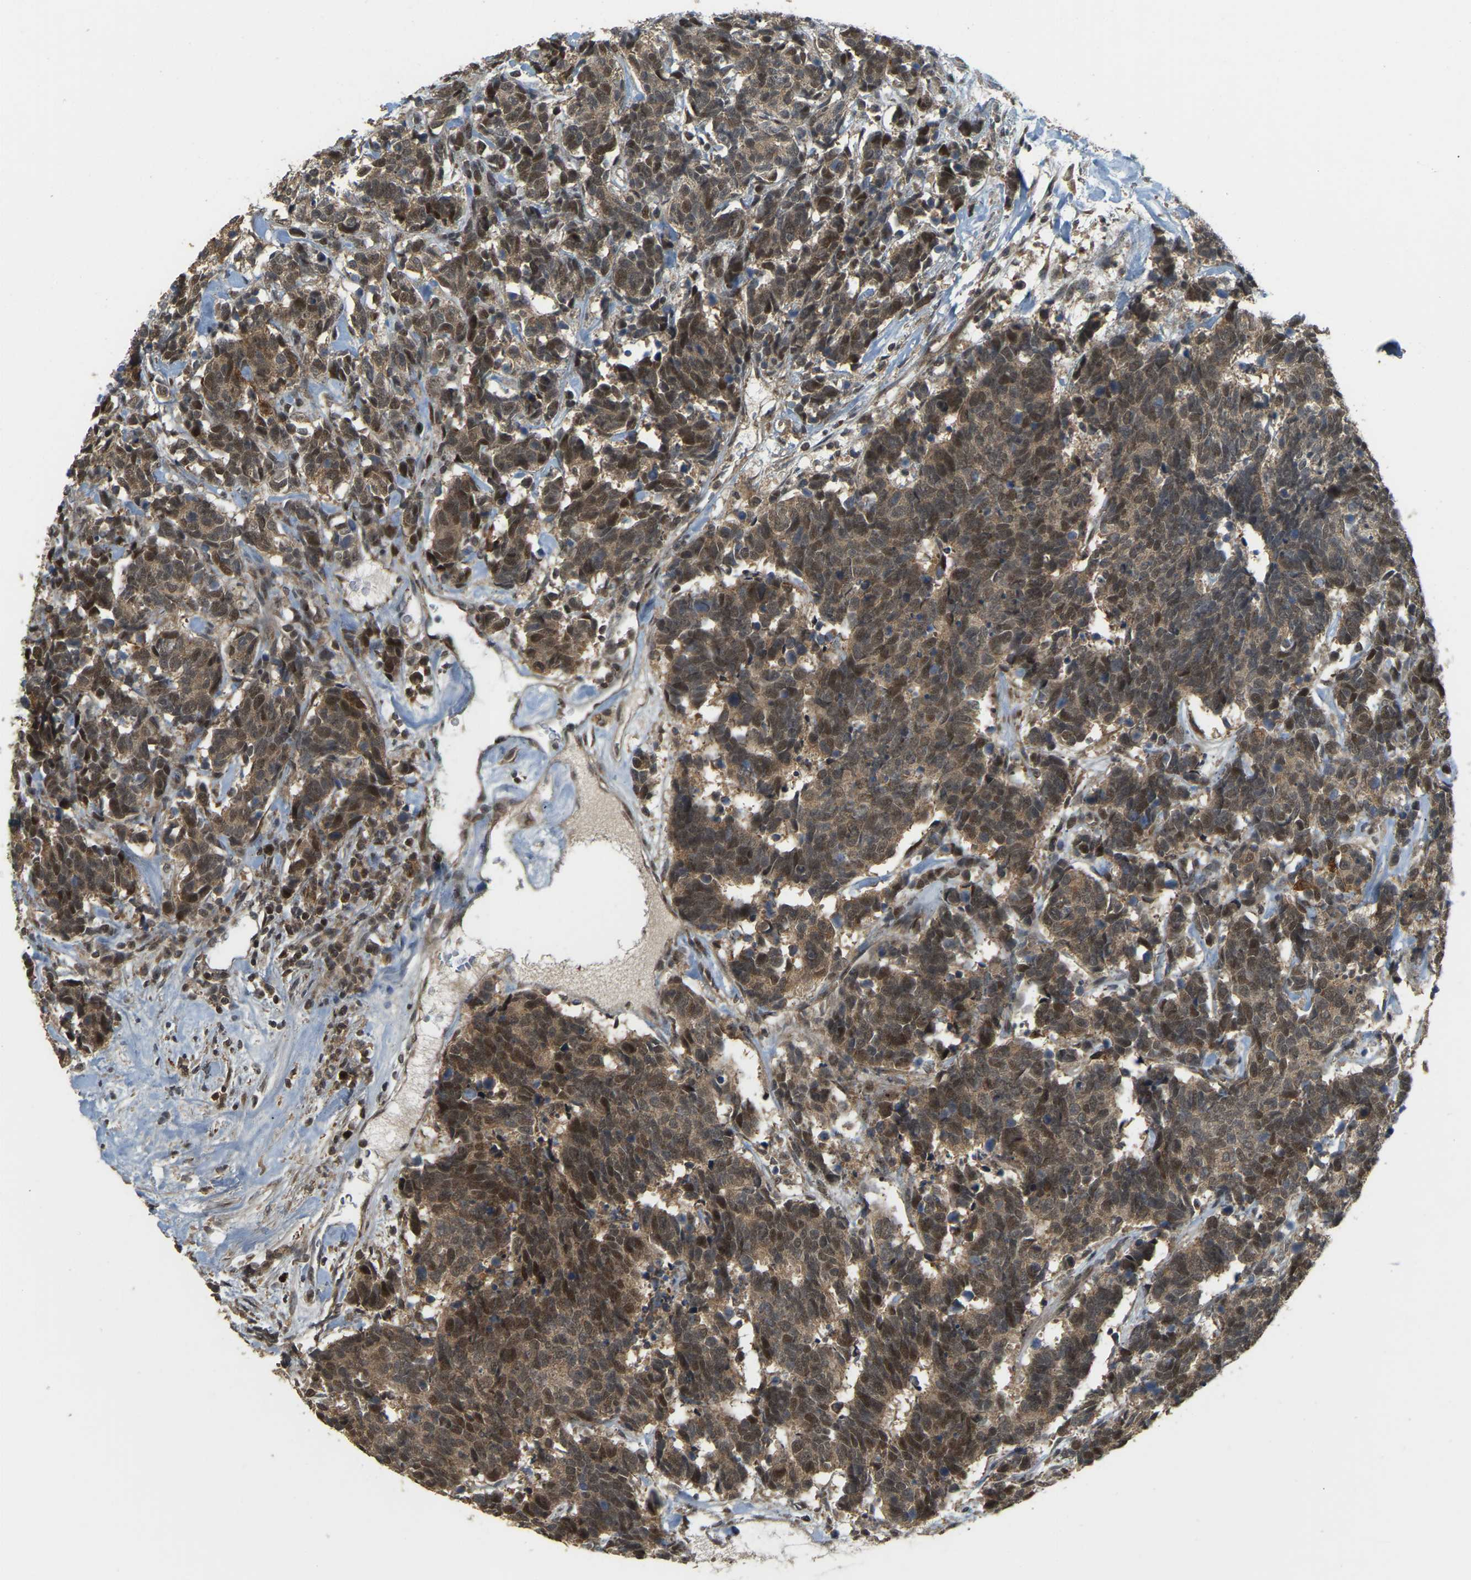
{"staining": {"intensity": "moderate", "quantity": ">75%", "location": "cytoplasmic/membranous,nuclear"}, "tissue": "carcinoid", "cell_type": "Tumor cells", "image_type": "cancer", "snomed": [{"axis": "morphology", "description": "Carcinoma, NOS"}, {"axis": "morphology", "description": "Carcinoid, malignant, NOS"}, {"axis": "topography", "description": "Urinary bladder"}], "caption": "Moderate cytoplasmic/membranous and nuclear protein staining is appreciated in about >75% of tumor cells in carcinoid.", "gene": "BRF2", "patient": {"sex": "male", "age": 57}}